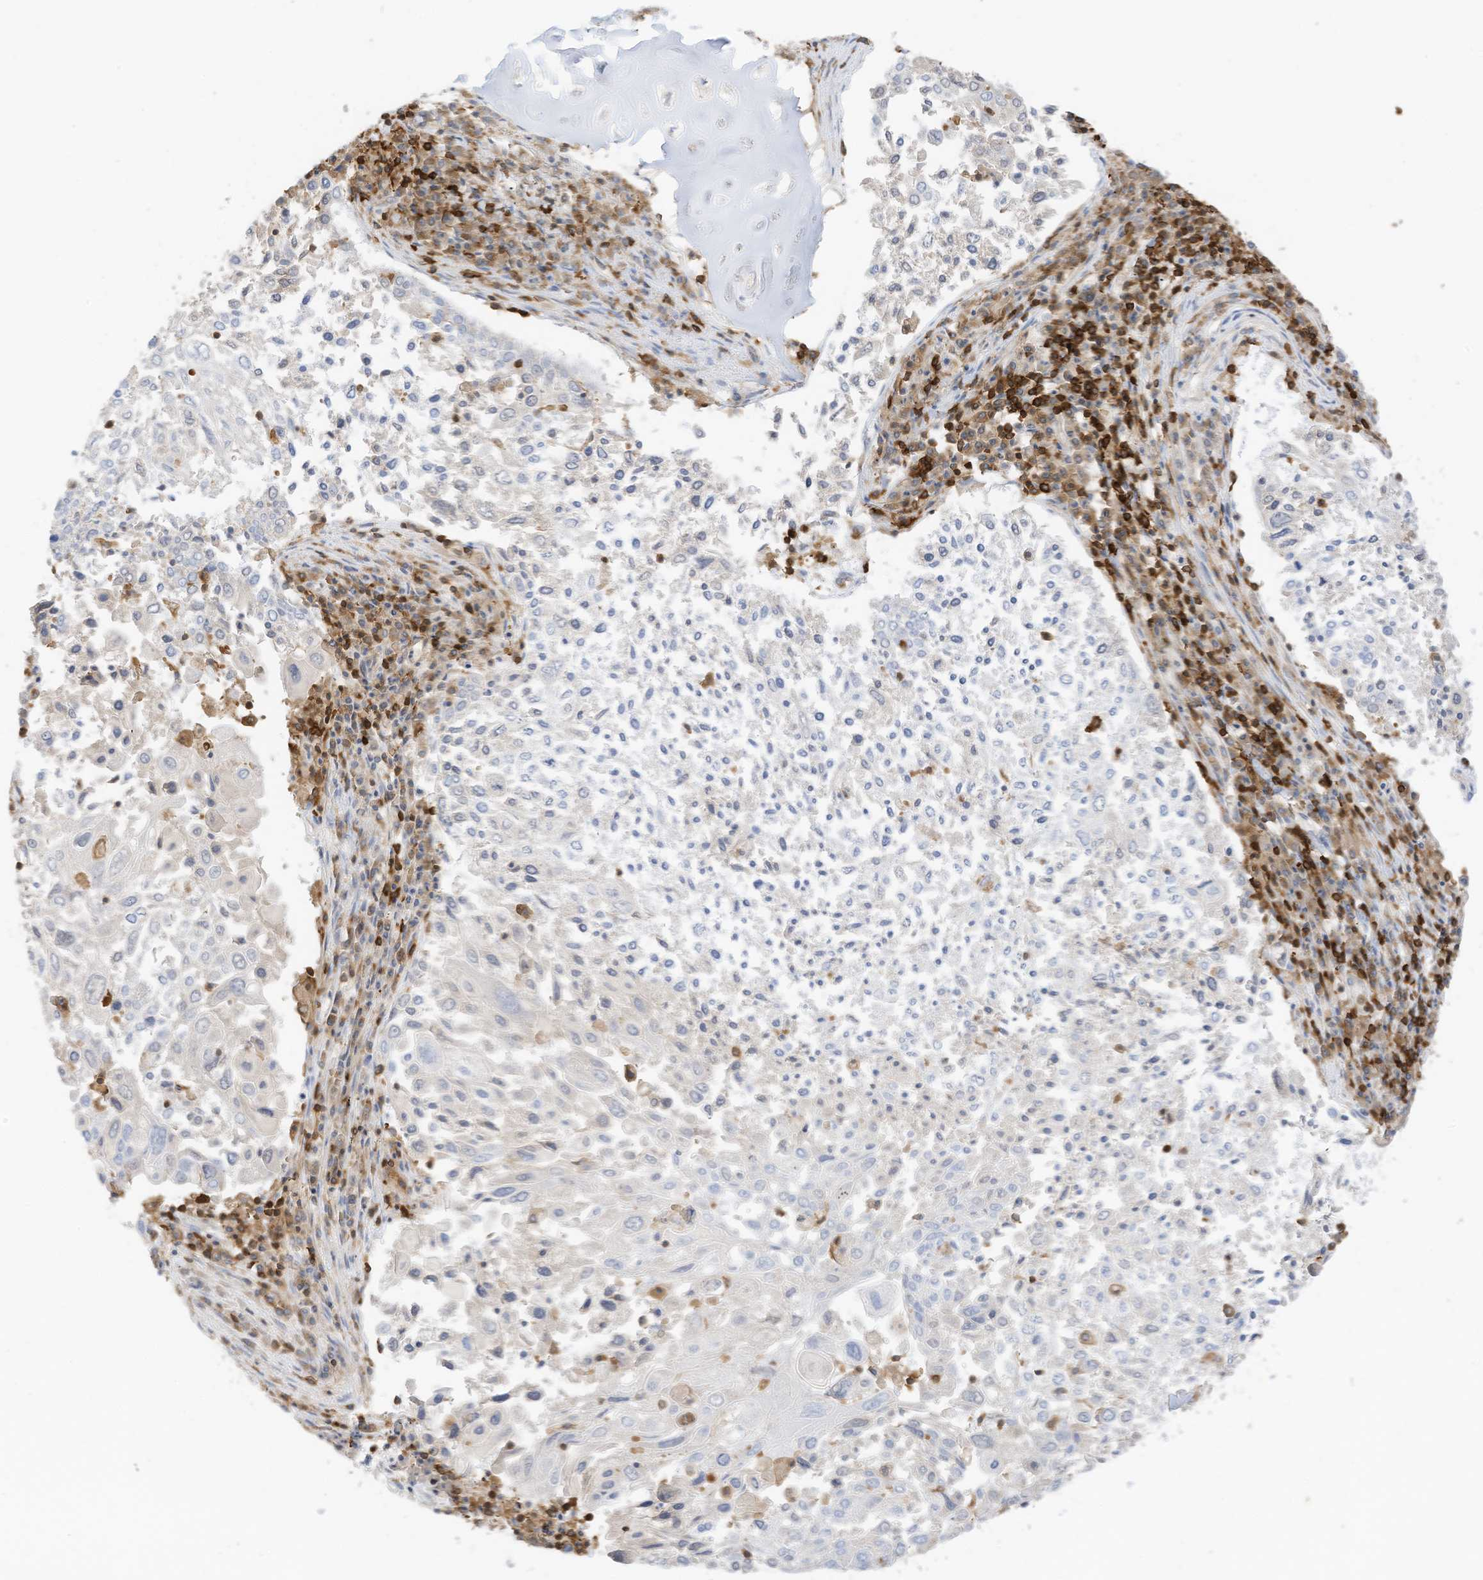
{"staining": {"intensity": "negative", "quantity": "none", "location": "none"}, "tissue": "lung cancer", "cell_type": "Tumor cells", "image_type": "cancer", "snomed": [{"axis": "morphology", "description": "Squamous cell carcinoma, NOS"}, {"axis": "topography", "description": "Lung"}], "caption": "Immunohistochemistry (IHC) image of lung cancer (squamous cell carcinoma) stained for a protein (brown), which reveals no expression in tumor cells.", "gene": "ARHGAP25", "patient": {"sex": "male", "age": 65}}